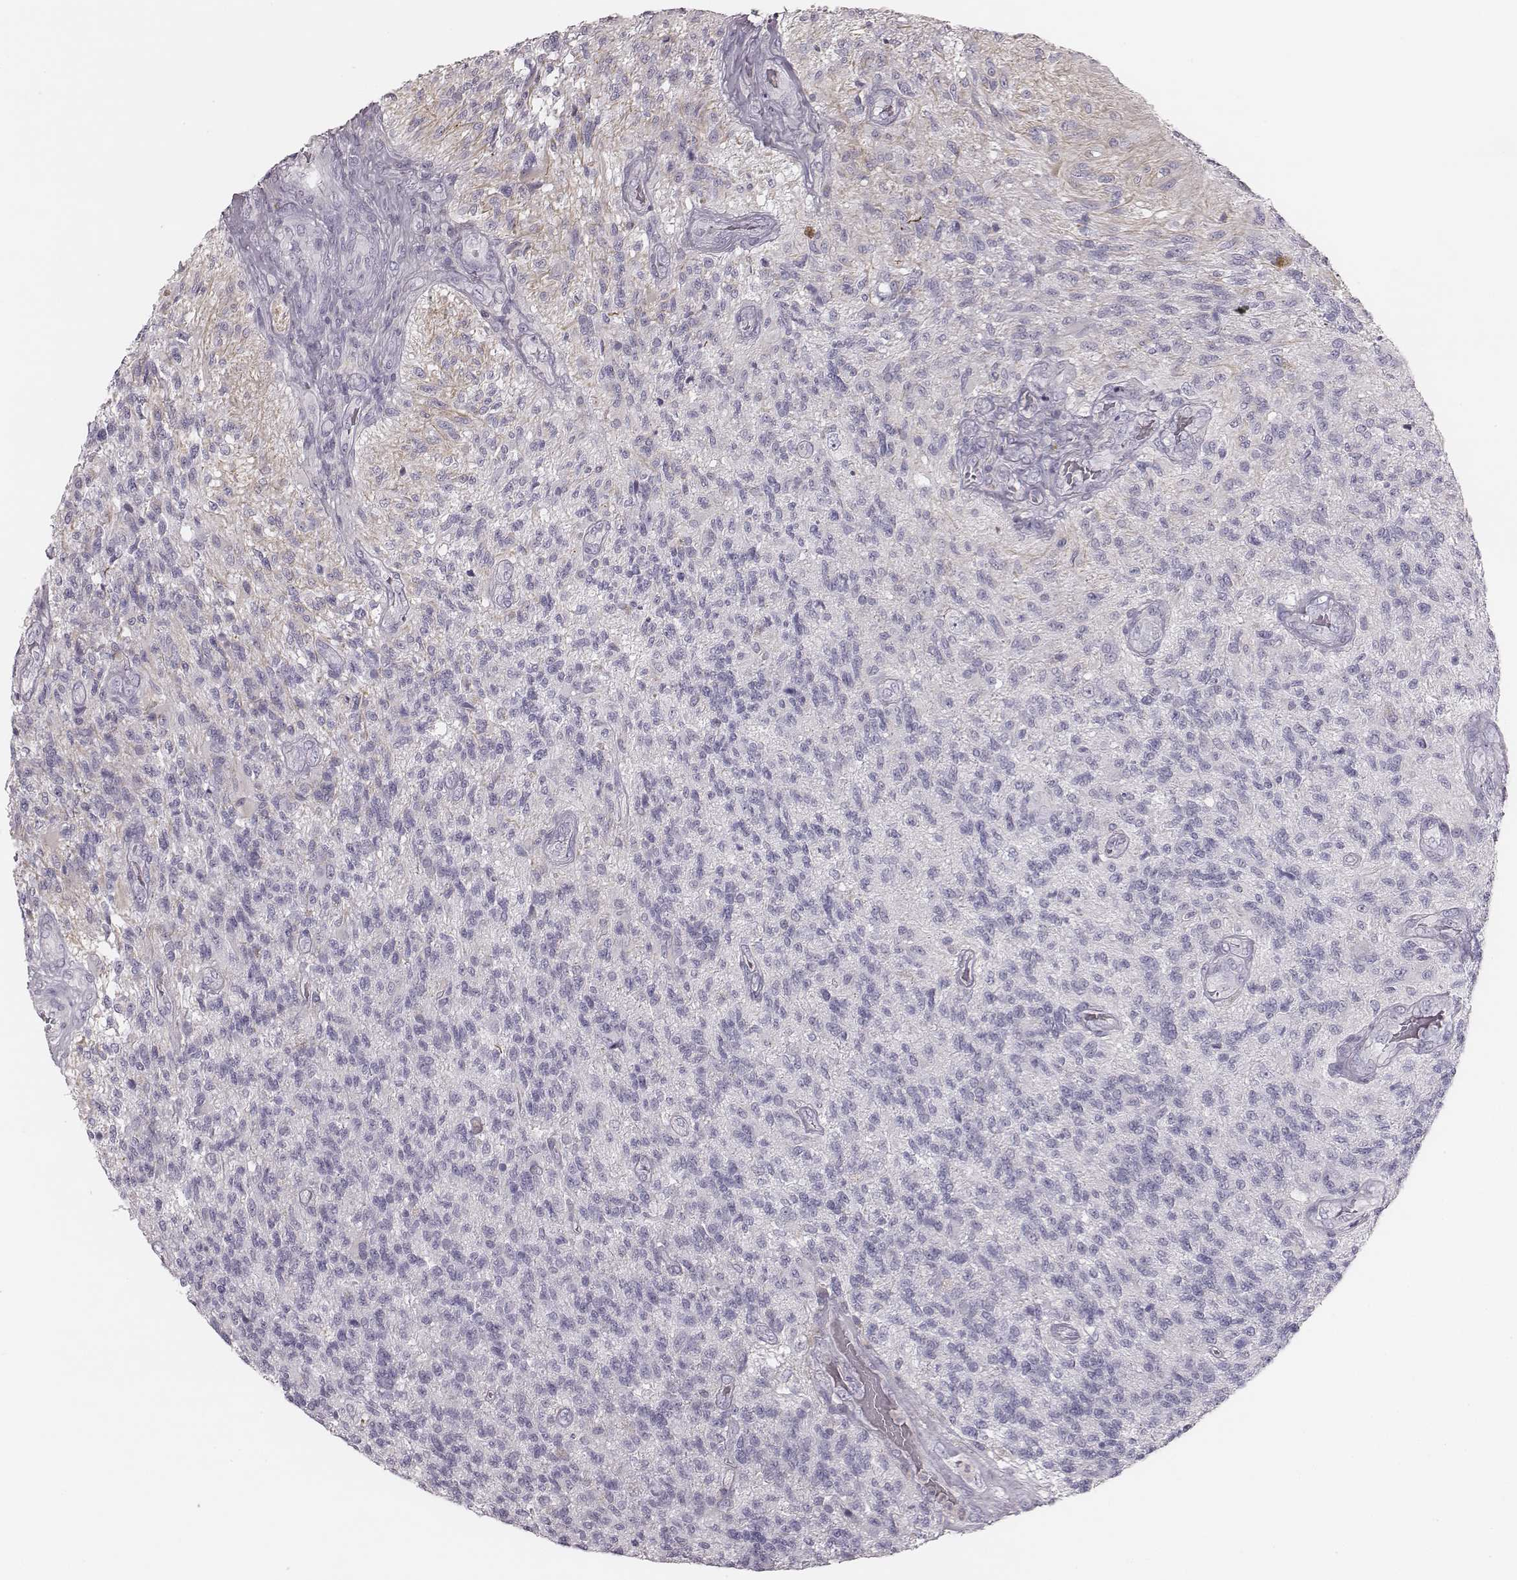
{"staining": {"intensity": "negative", "quantity": "none", "location": "none"}, "tissue": "glioma", "cell_type": "Tumor cells", "image_type": "cancer", "snomed": [{"axis": "morphology", "description": "Glioma, malignant, High grade"}, {"axis": "topography", "description": "Brain"}], "caption": "This is a micrograph of immunohistochemistry staining of glioma, which shows no expression in tumor cells.", "gene": "ZNF365", "patient": {"sex": "male", "age": 56}}